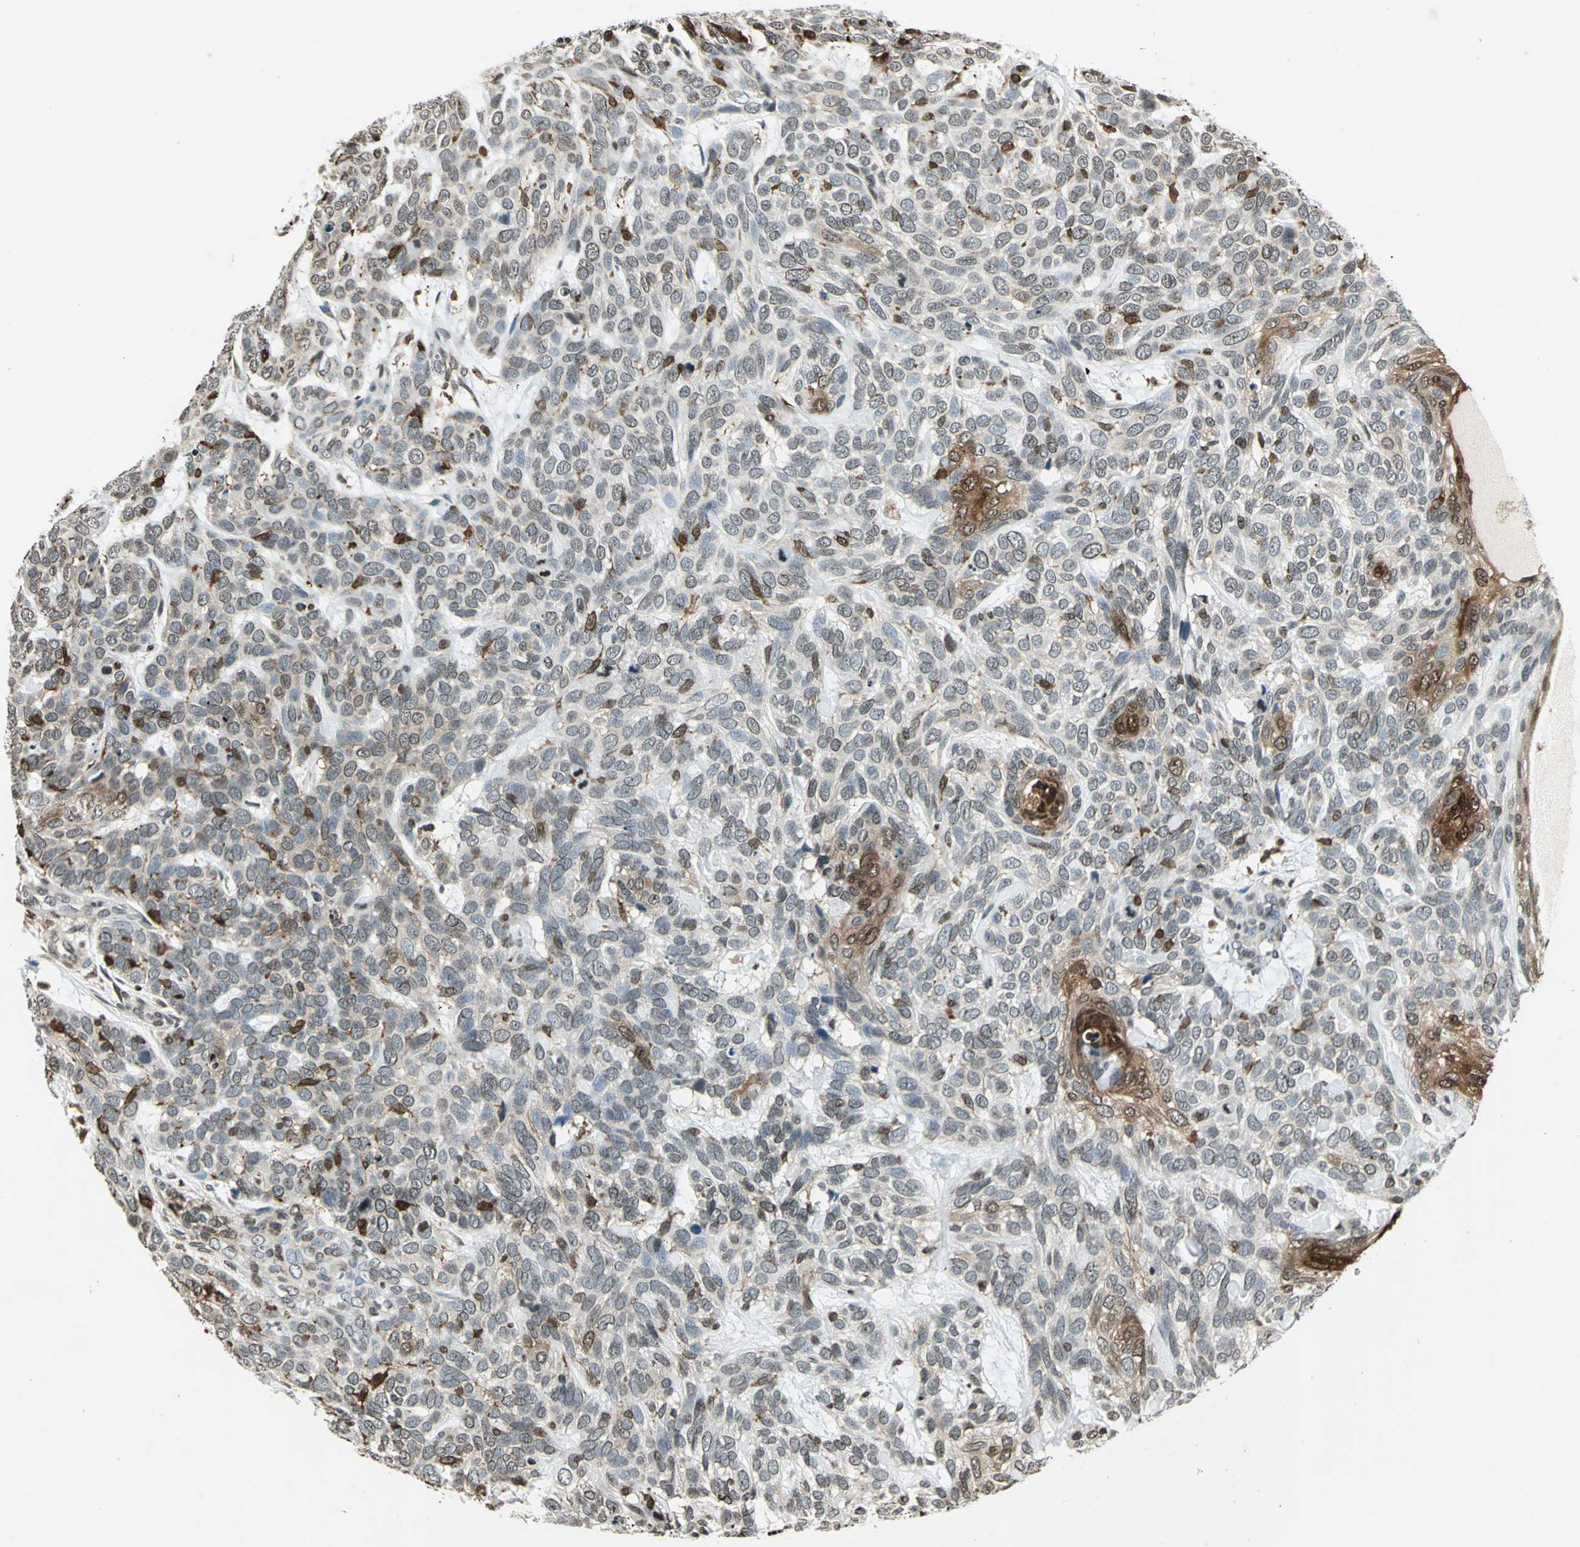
{"staining": {"intensity": "weak", "quantity": "25%-75%", "location": "cytoplasmic/membranous,nuclear"}, "tissue": "skin cancer", "cell_type": "Tumor cells", "image_type": "cancer", "snomed": [{"axis": "morphology", "description": "Basal cell carcinoma"}, {"axis": "topography", "description": "Skin"}], "caption": "Skin cancer (basal cell carcinoma) tissue demonstrates weak cytoplasmic/membranous and nuclear staining in approximately 25%-75% of tumor cells, visualized by immunohistochemistry. (brown staining indicates protein expression, while blue staining denotes nuclei).", "gene": "LGALS3", "patient": {"sex": "male", "age": 87}}